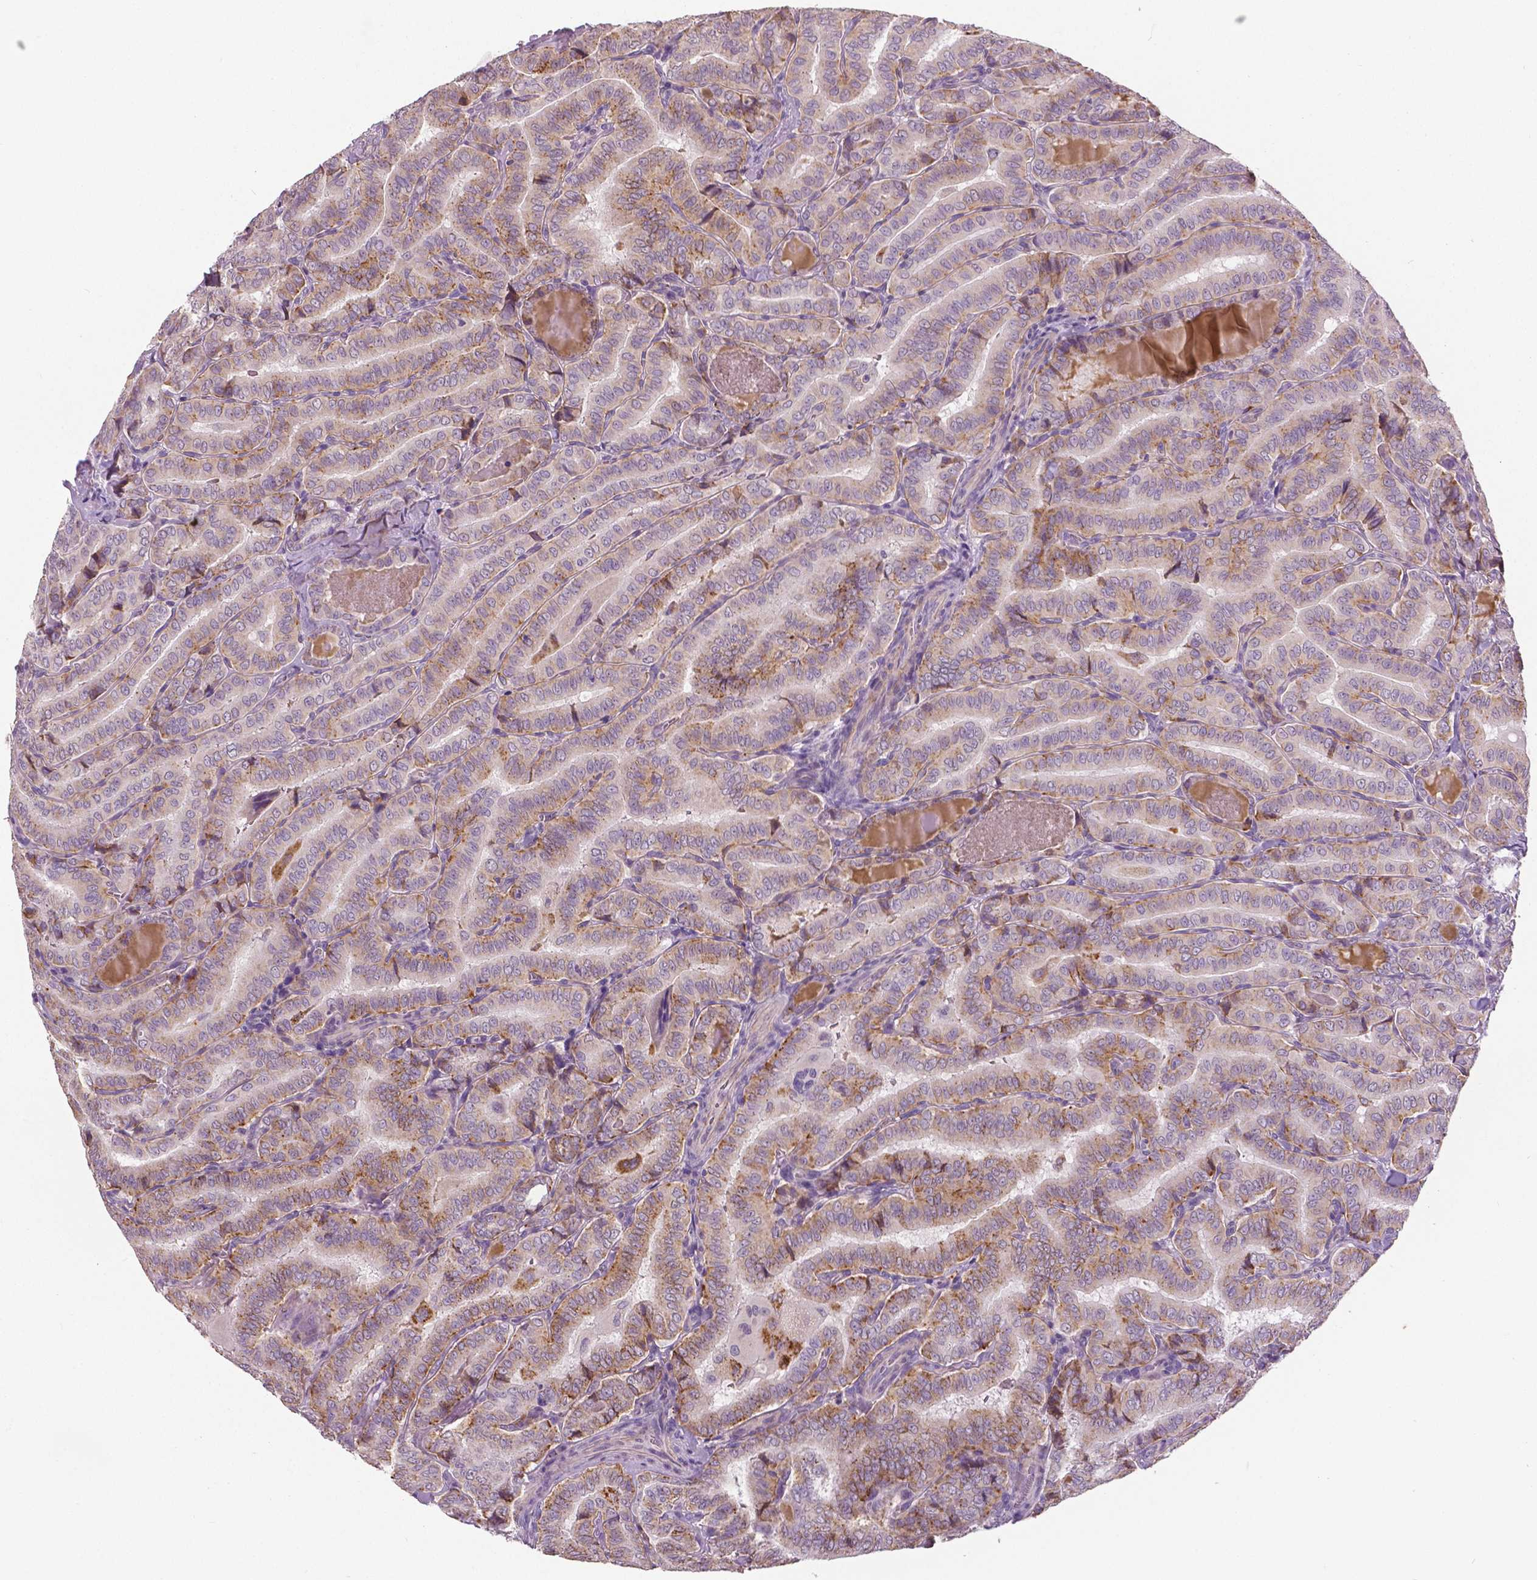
{"staining": {"intensity": "moderate", "quantity": "<25%", "location": "cytoplasmic/membranous"}, "tissue": "thyroid cancer", "cell_type": "Tumor cells", "image_type": "cancer", "snomed": [{"axis": "morphology", "description": "Papillary adenocarcinoma, NOS"}, {"axis": "morphology", "description": "Papillary adenoma metastatic"}, {"axis": "topography", "description": "Thyroid gland"}], "caption": "Moderate cytoplasmic/membranous protein positivity is present in approximately <25% of tumor cells in papillary adenoma metastatic (thyroid).", "gene": "FOXA1", "patient": {"sex": "female", "age": 50}}